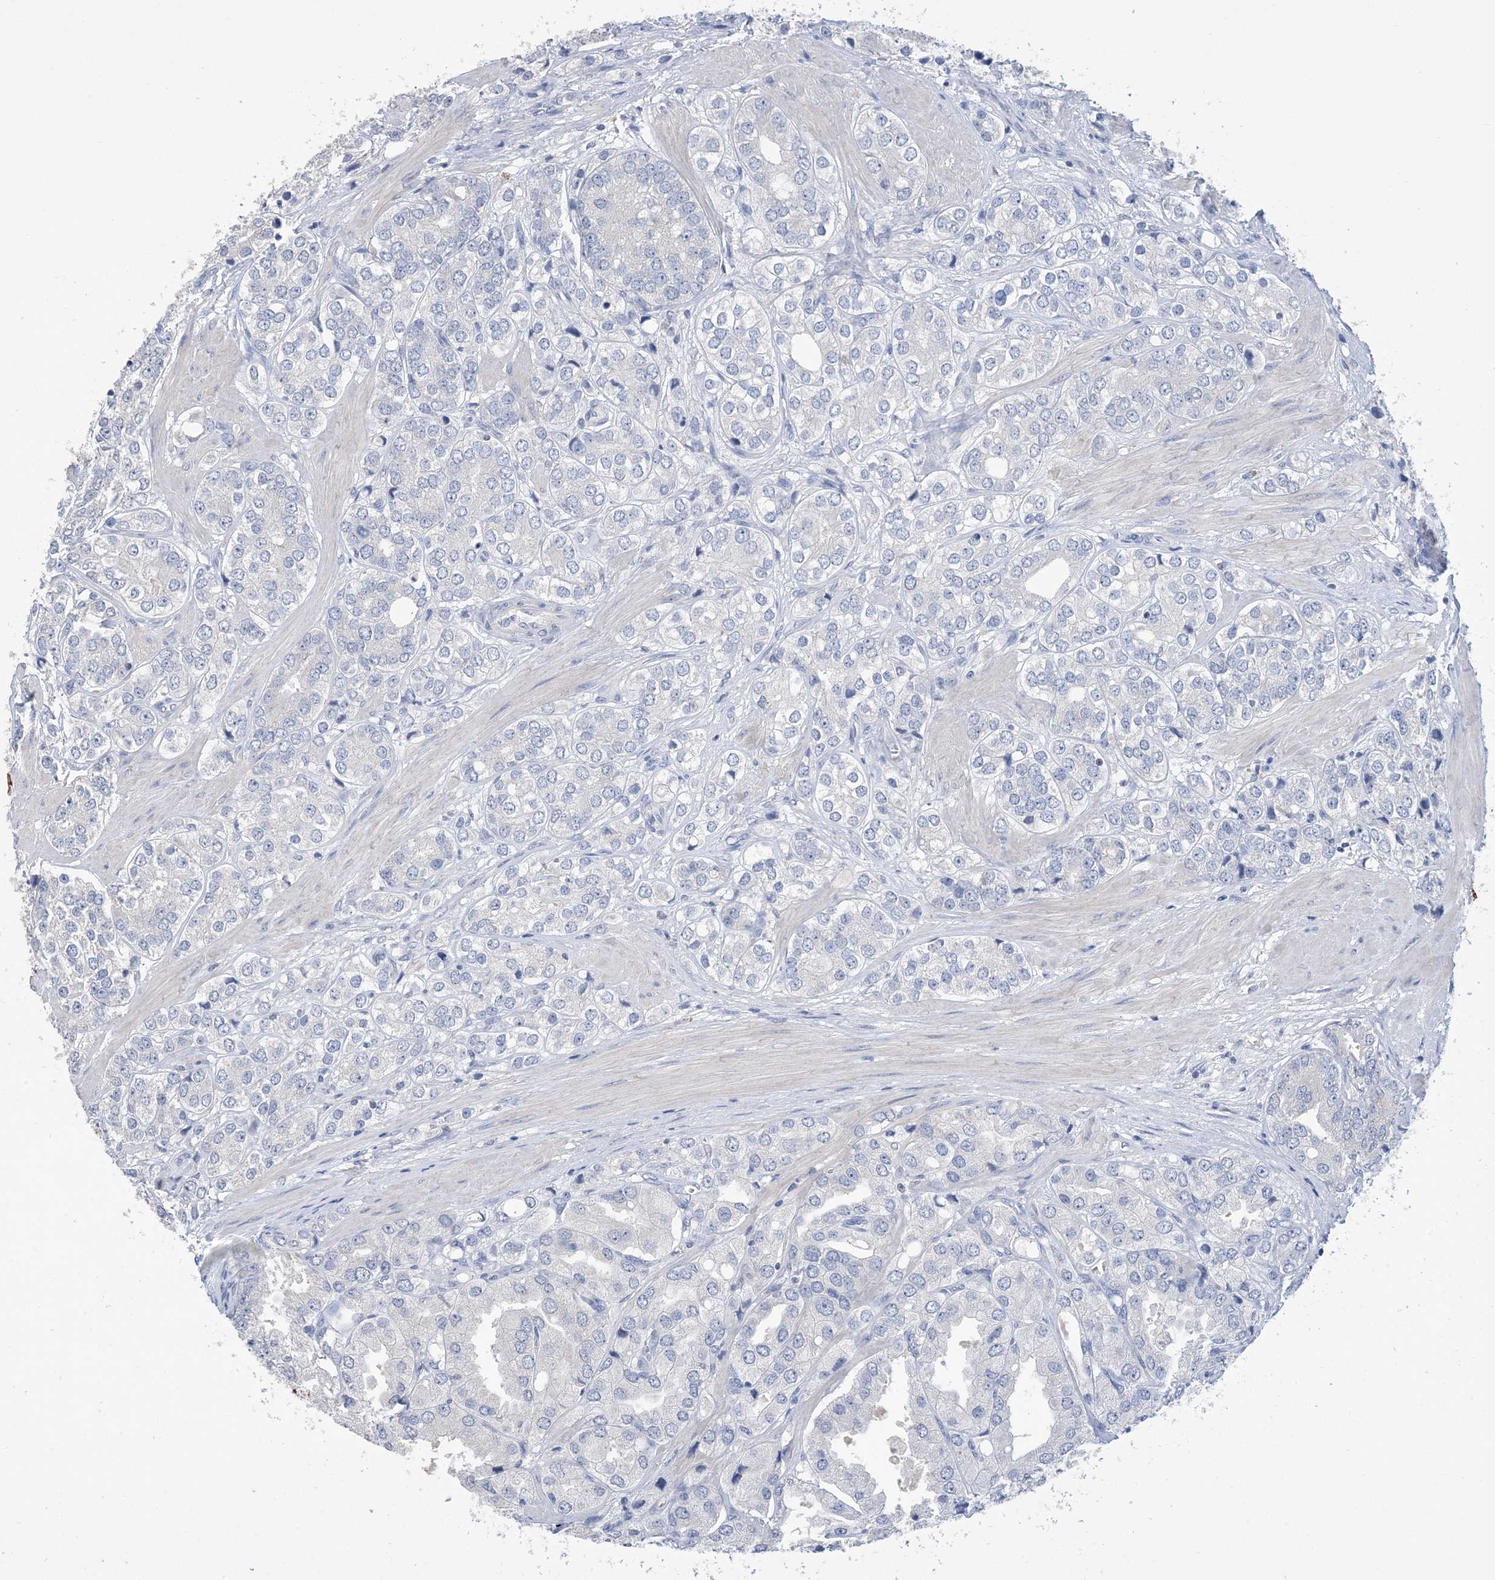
{"staining": {"intensity": "negative", "quantity": "none", "location": "none"}, "tissue": "prostate cancer", "cell_type": "Tumor cells", "image_type": "cancer", "snomed": [{"axis": "morphology", "description": "Adenocarcinoma, High grade"}, {"axis": "topography", "description": "Prostate"}], "caption": "Tumor cells show no significant staining in prostate adenocarcinoma (high-grade).", "gene": "DSC3", "patient": {"sex": "male", "age": 50}}